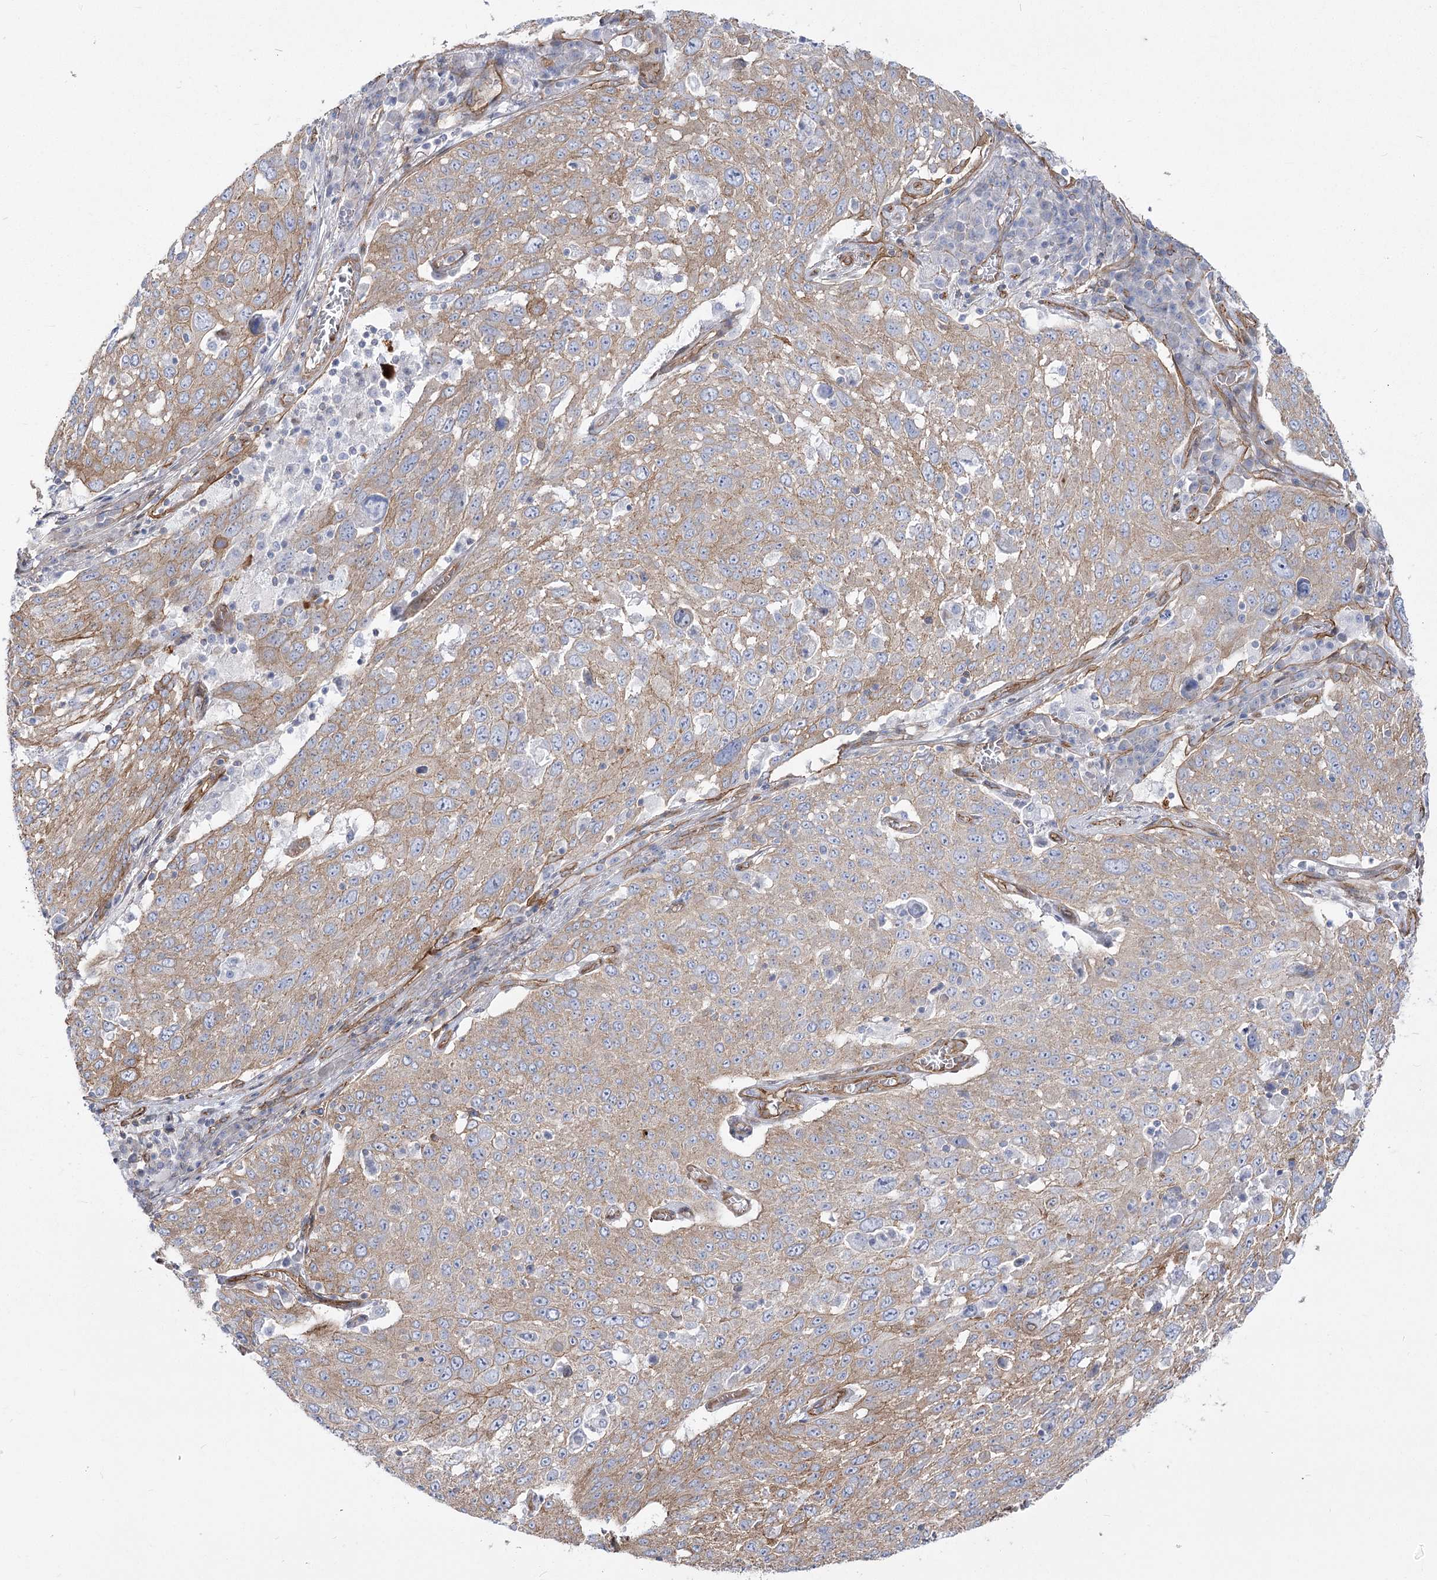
{"staining": {"intensity": "weak", "quantity": ">75%", "location": "cytoplasmic/membranous"}, "tissue": "lung cancer", "cell_type": "Tumor cells", "image_type": "cancer", "snomed": [{"axis": "morphology", "description": "Squamous cell carcinoma, NOS"}, {"axis": "topography", "description": "Lung"}], "caption": "This is a histology image of immunohistochemistry (IHC) staining of lung cancer, which shows weak positivity in the cytoplasmic/membranous of tumor cells.", "gene": "PLEKHA5", "patient": {"sex": "male", "age": 65}}